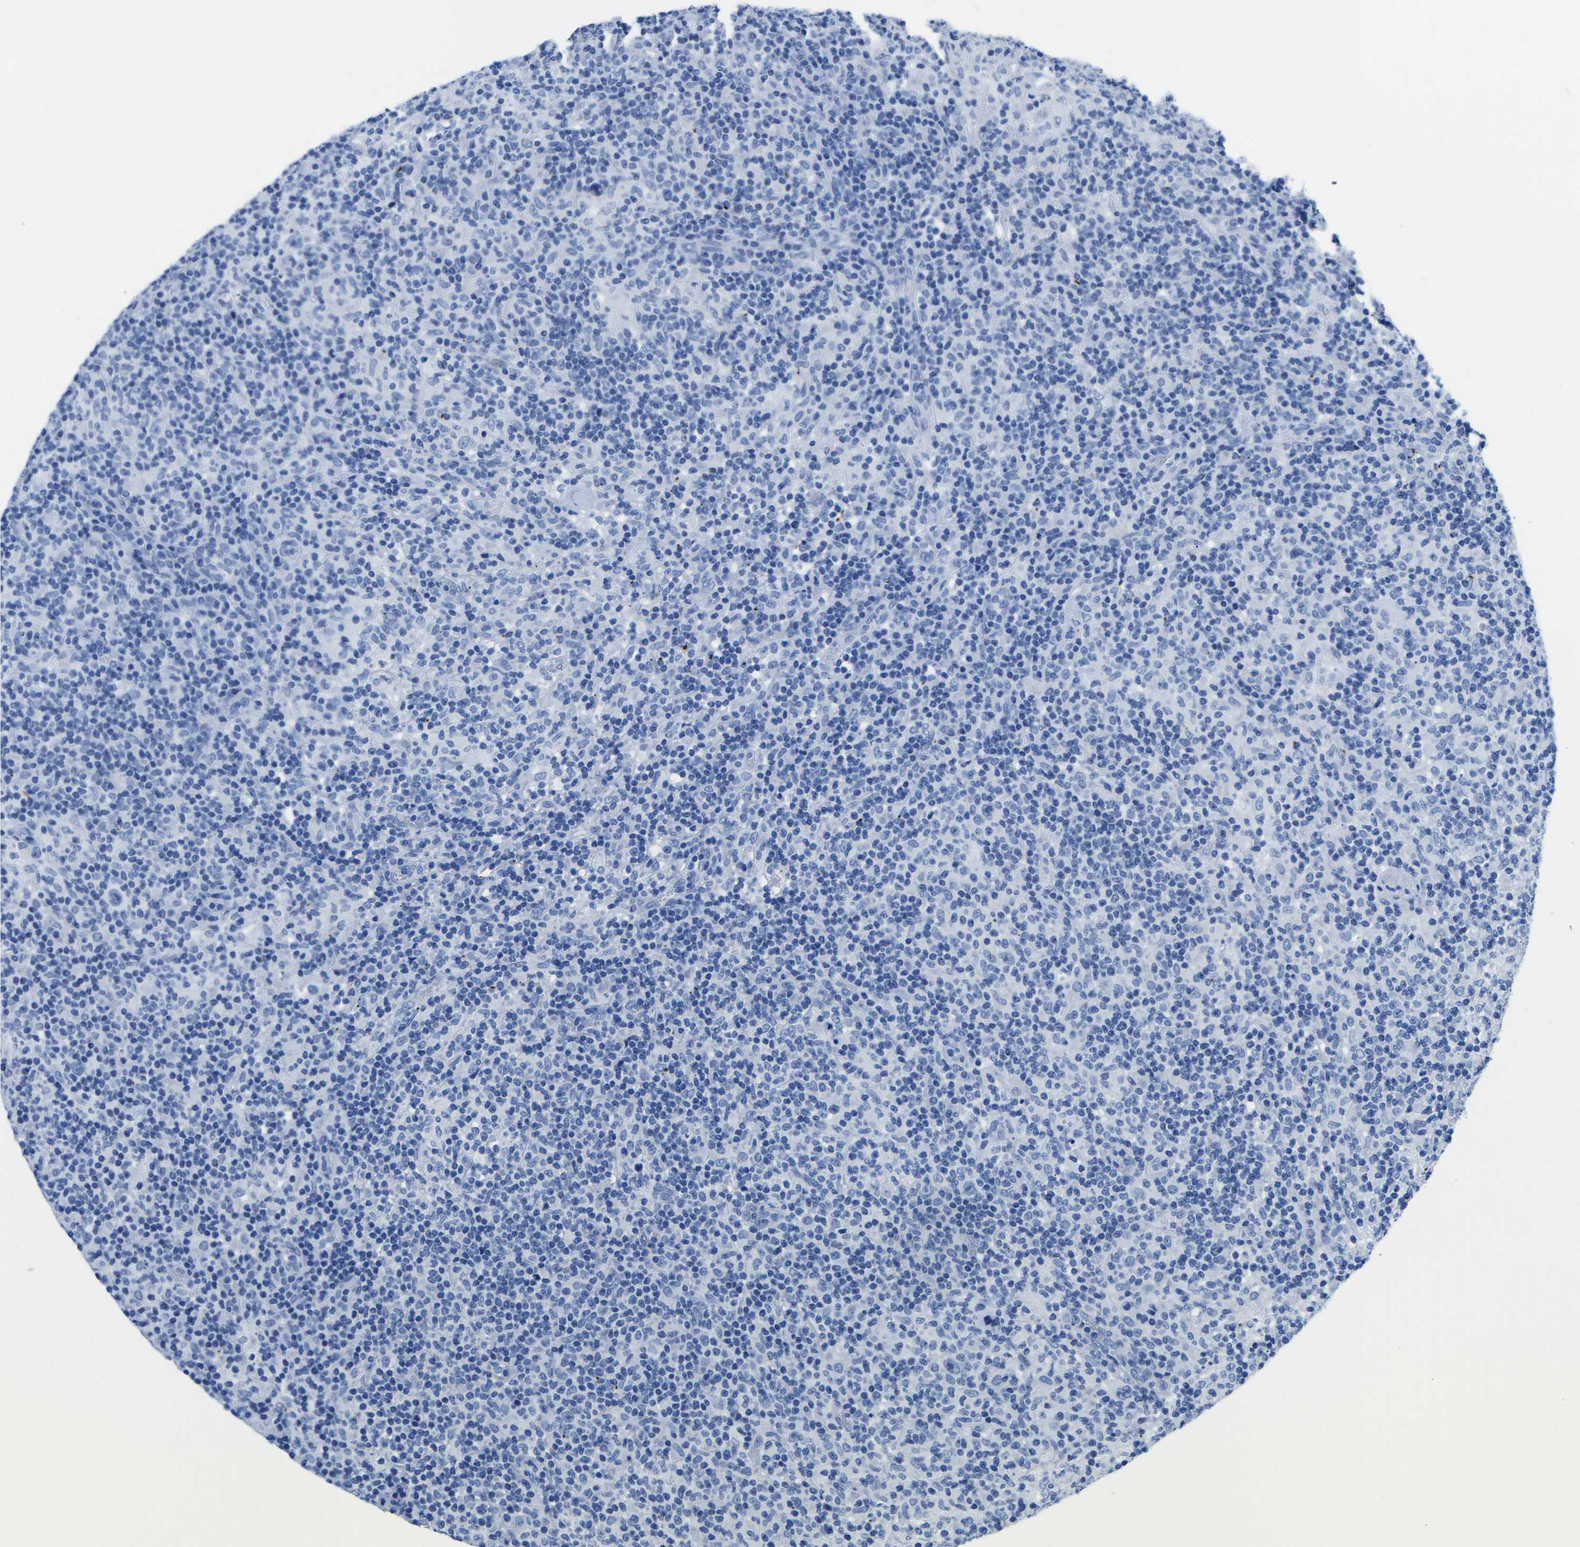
{"staining": {"intensity": "negative", "quantity": "none", "location": "none"}, "tissue": "lymphoma", "cell_type": "Tumor cells", "image_type": "cancer", "snomed": [{"axis": "morphology", "description": "Hodgkin's disease, NOS"}, {"axis": "topography", "description": "Lymph node"}], "caption": "An IHC image of Hodgkin's disease is shown. There is no staining in tumor cells of Hodgkin's disease.", "gene": "CYP1A2", "patient": {"sex": "male", "age": 70}}